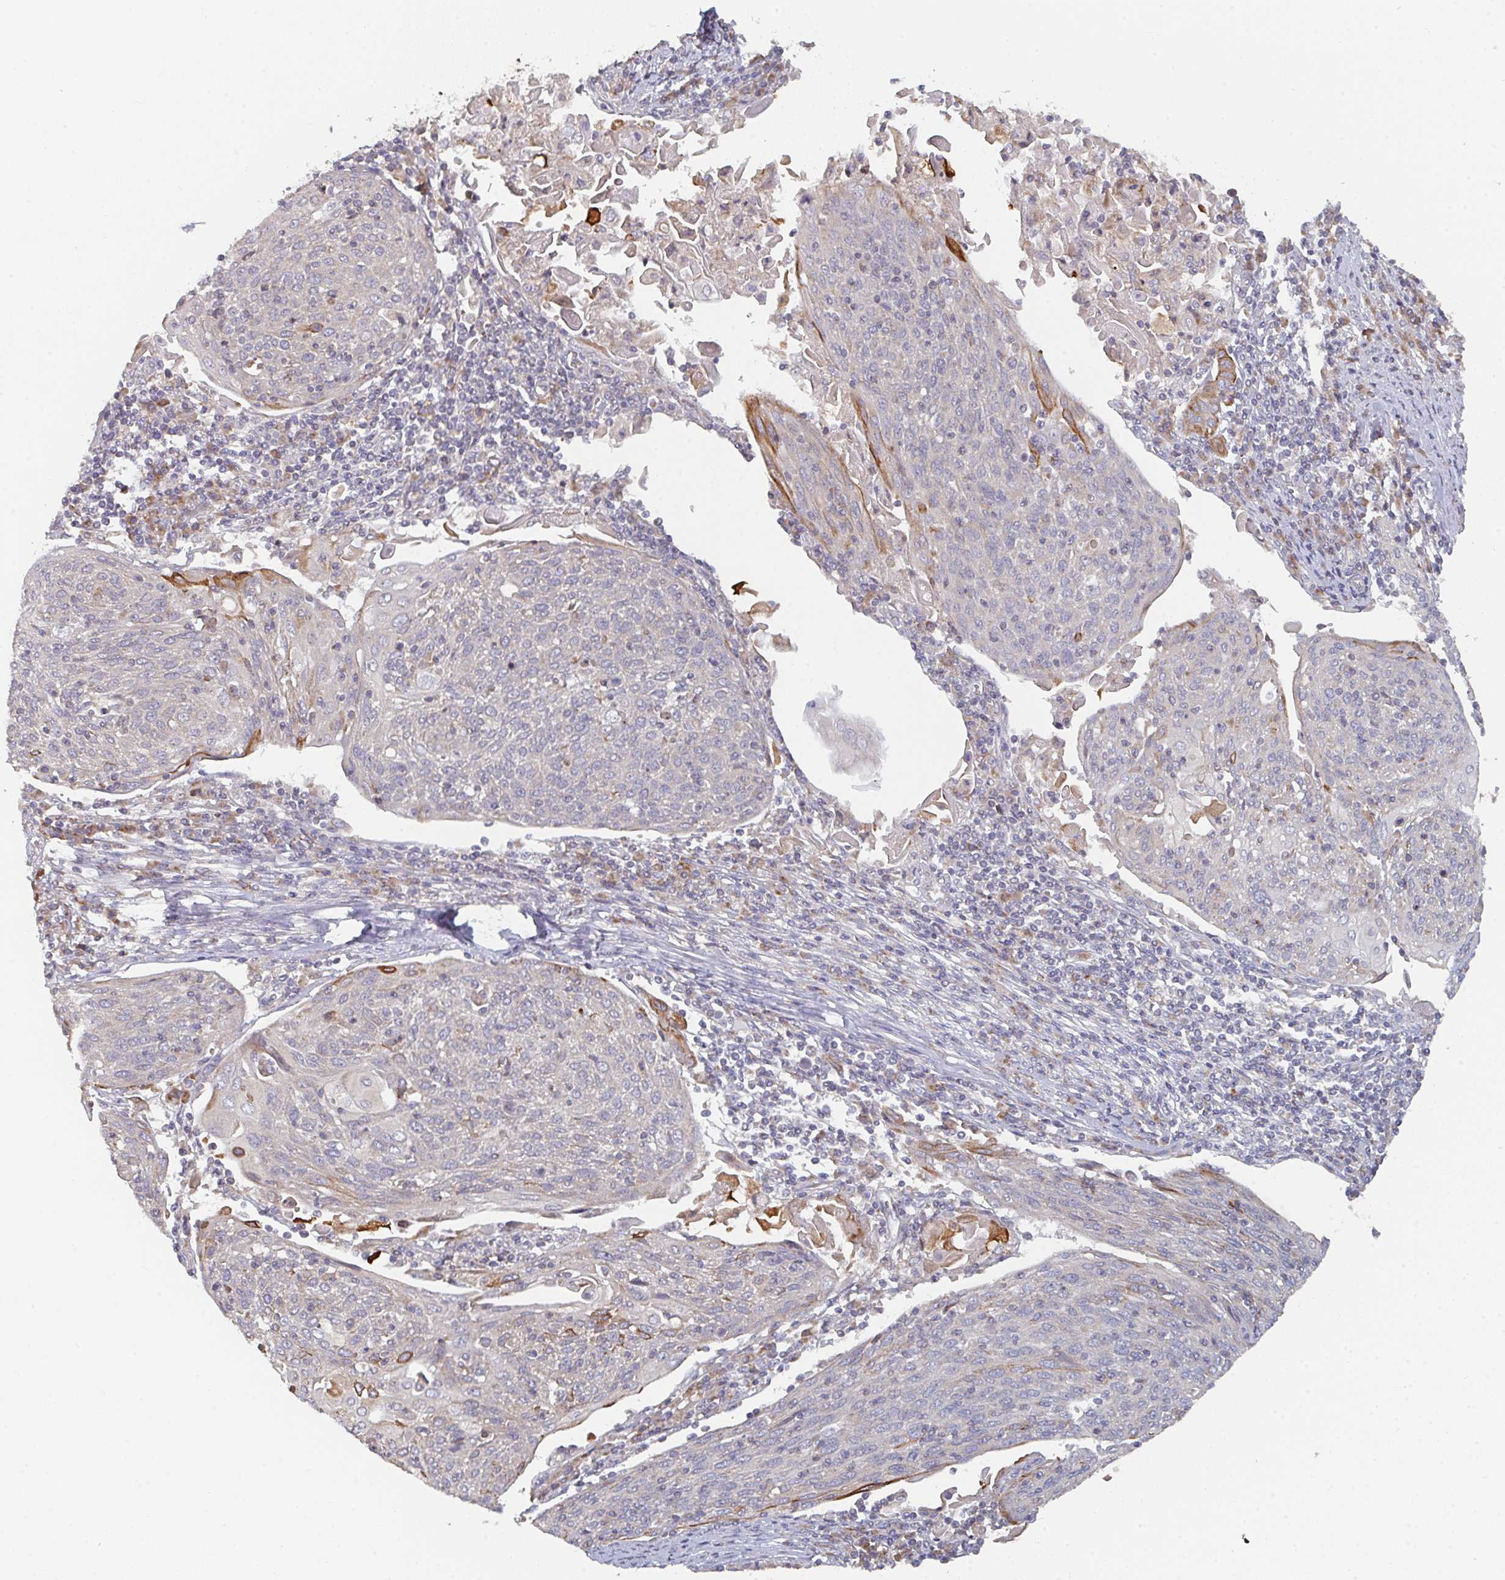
{"staining": {"intensity": "moderate", "quantity": "<25%", "location": "cytoplasmic/membranous"}, "tissue": "cervical cancer", "cell_type": "Tumor cells", "image_type": "cancer", "snomed": [{"axis": "morphology", "description": "Squamous cell carcinoma, NOS"}, {"axis": "topography", "description": "Cervix"}], "caption": "Protein staining of cervical cancer (squamous cell carcinoma) tissue exhibits moderate cytoplasmic/membranous expression in approximately <25% of tumor cells. Using DAB (brown) and hematoxylin (blue) stains, captured at high magnification using brightfield microscopy.", "gene": "ELOVL1", "patient": {"sex": "female", "age": 67}}